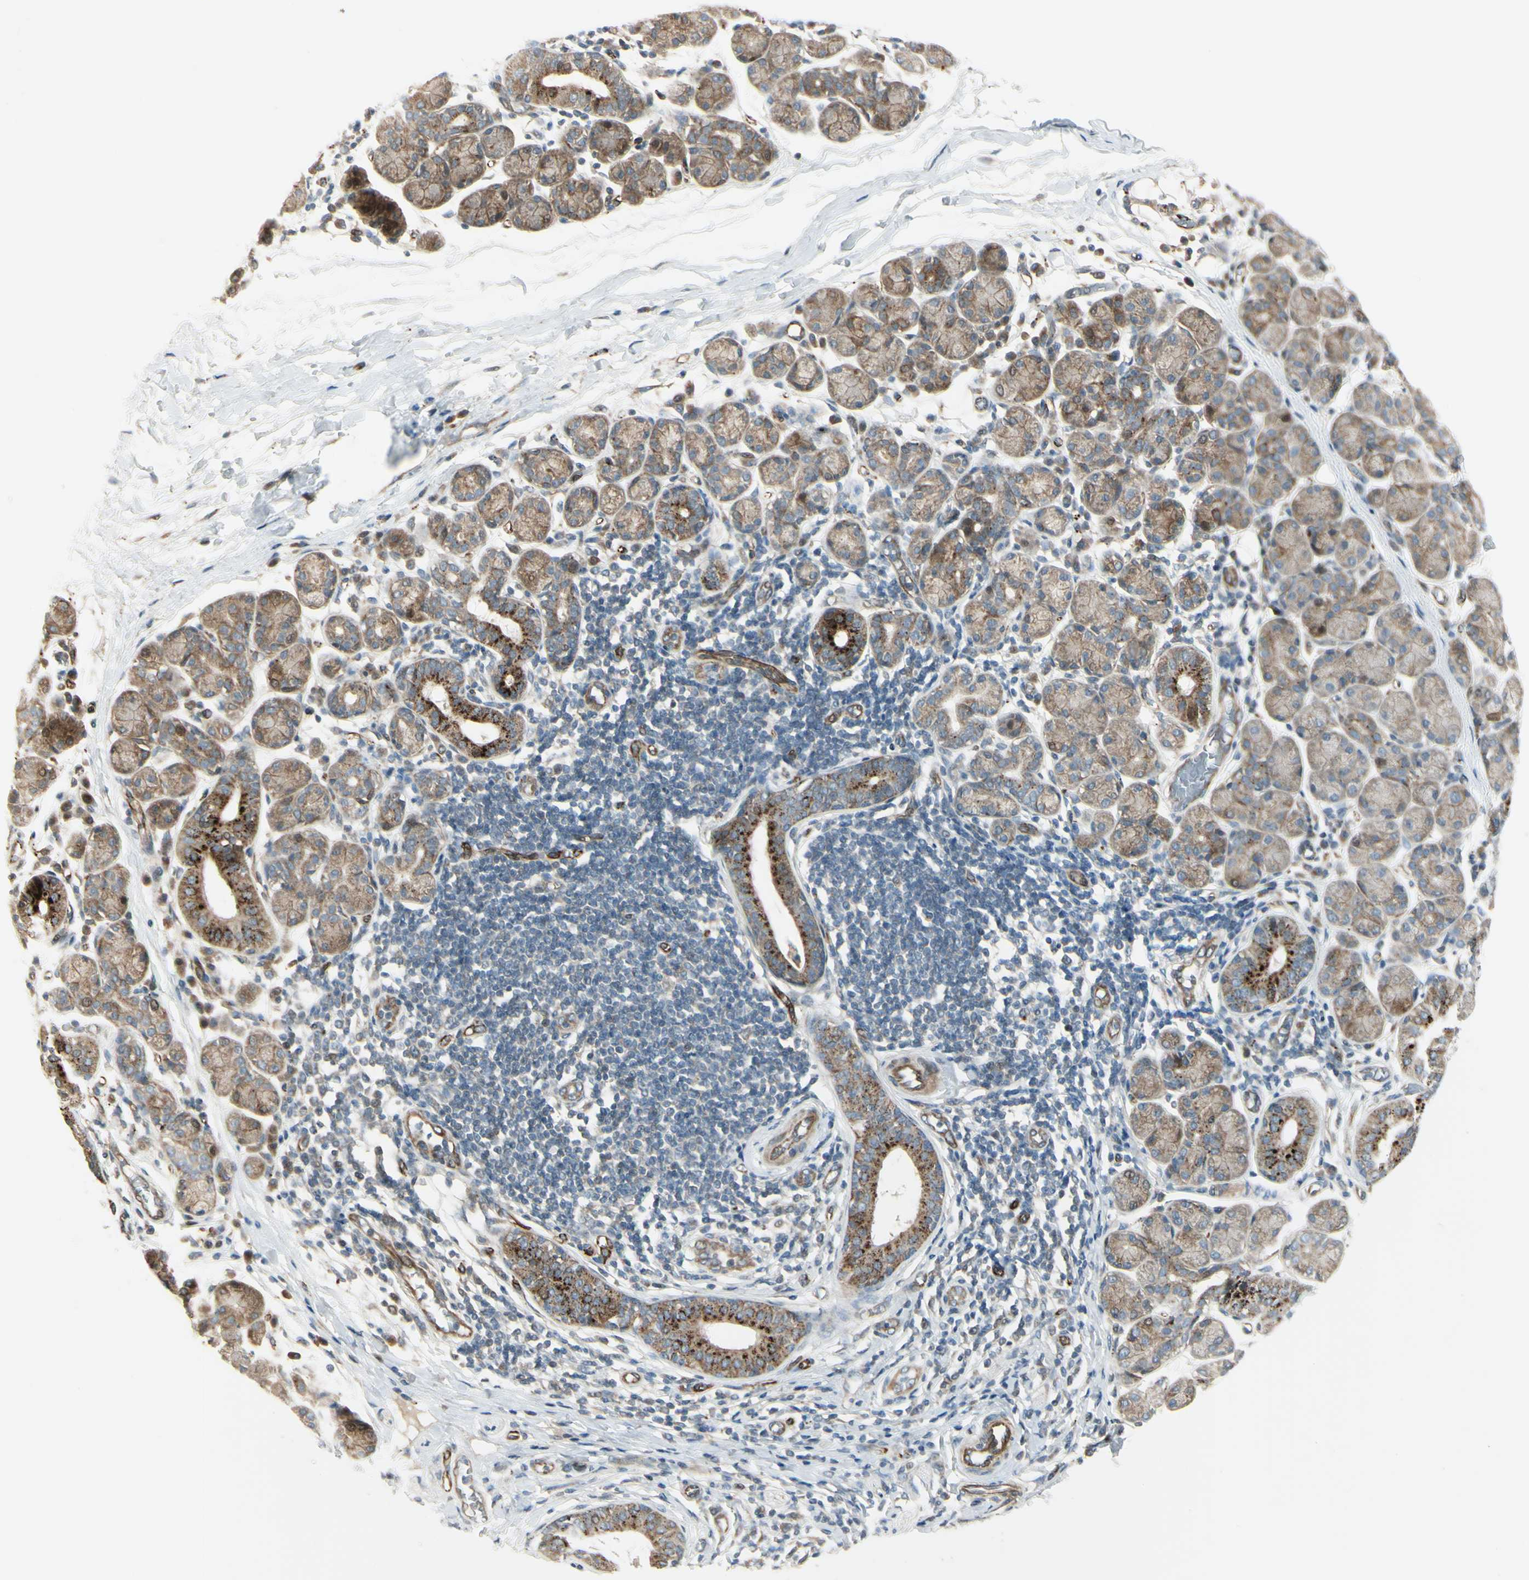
{"staining": {"intensity": "moderate", "quantity": "<25%", "location": "cytoplasmic/membranous"}, "tissue": "salivary gland", "cell_type": "Glandular cells", "image_type": "normal", "snomed": [{"axis": "morphology", "description": "Normal tissue, NOS"}, {"axis": "morphology", "description": "Inflammation, NOS"}, {"axis": "topography", "description": "Lymph node"}, {"axis": "topography", "description": "Salivary gland"}], "caption": "Moderate cytoplasmic/membranous staining for a protein is appreciated in about <25% of glandular cells of unremarkable salivary gland using IHC.", "gene": "NDFIP1", "patient": {"sex": "male", "age": 3}}